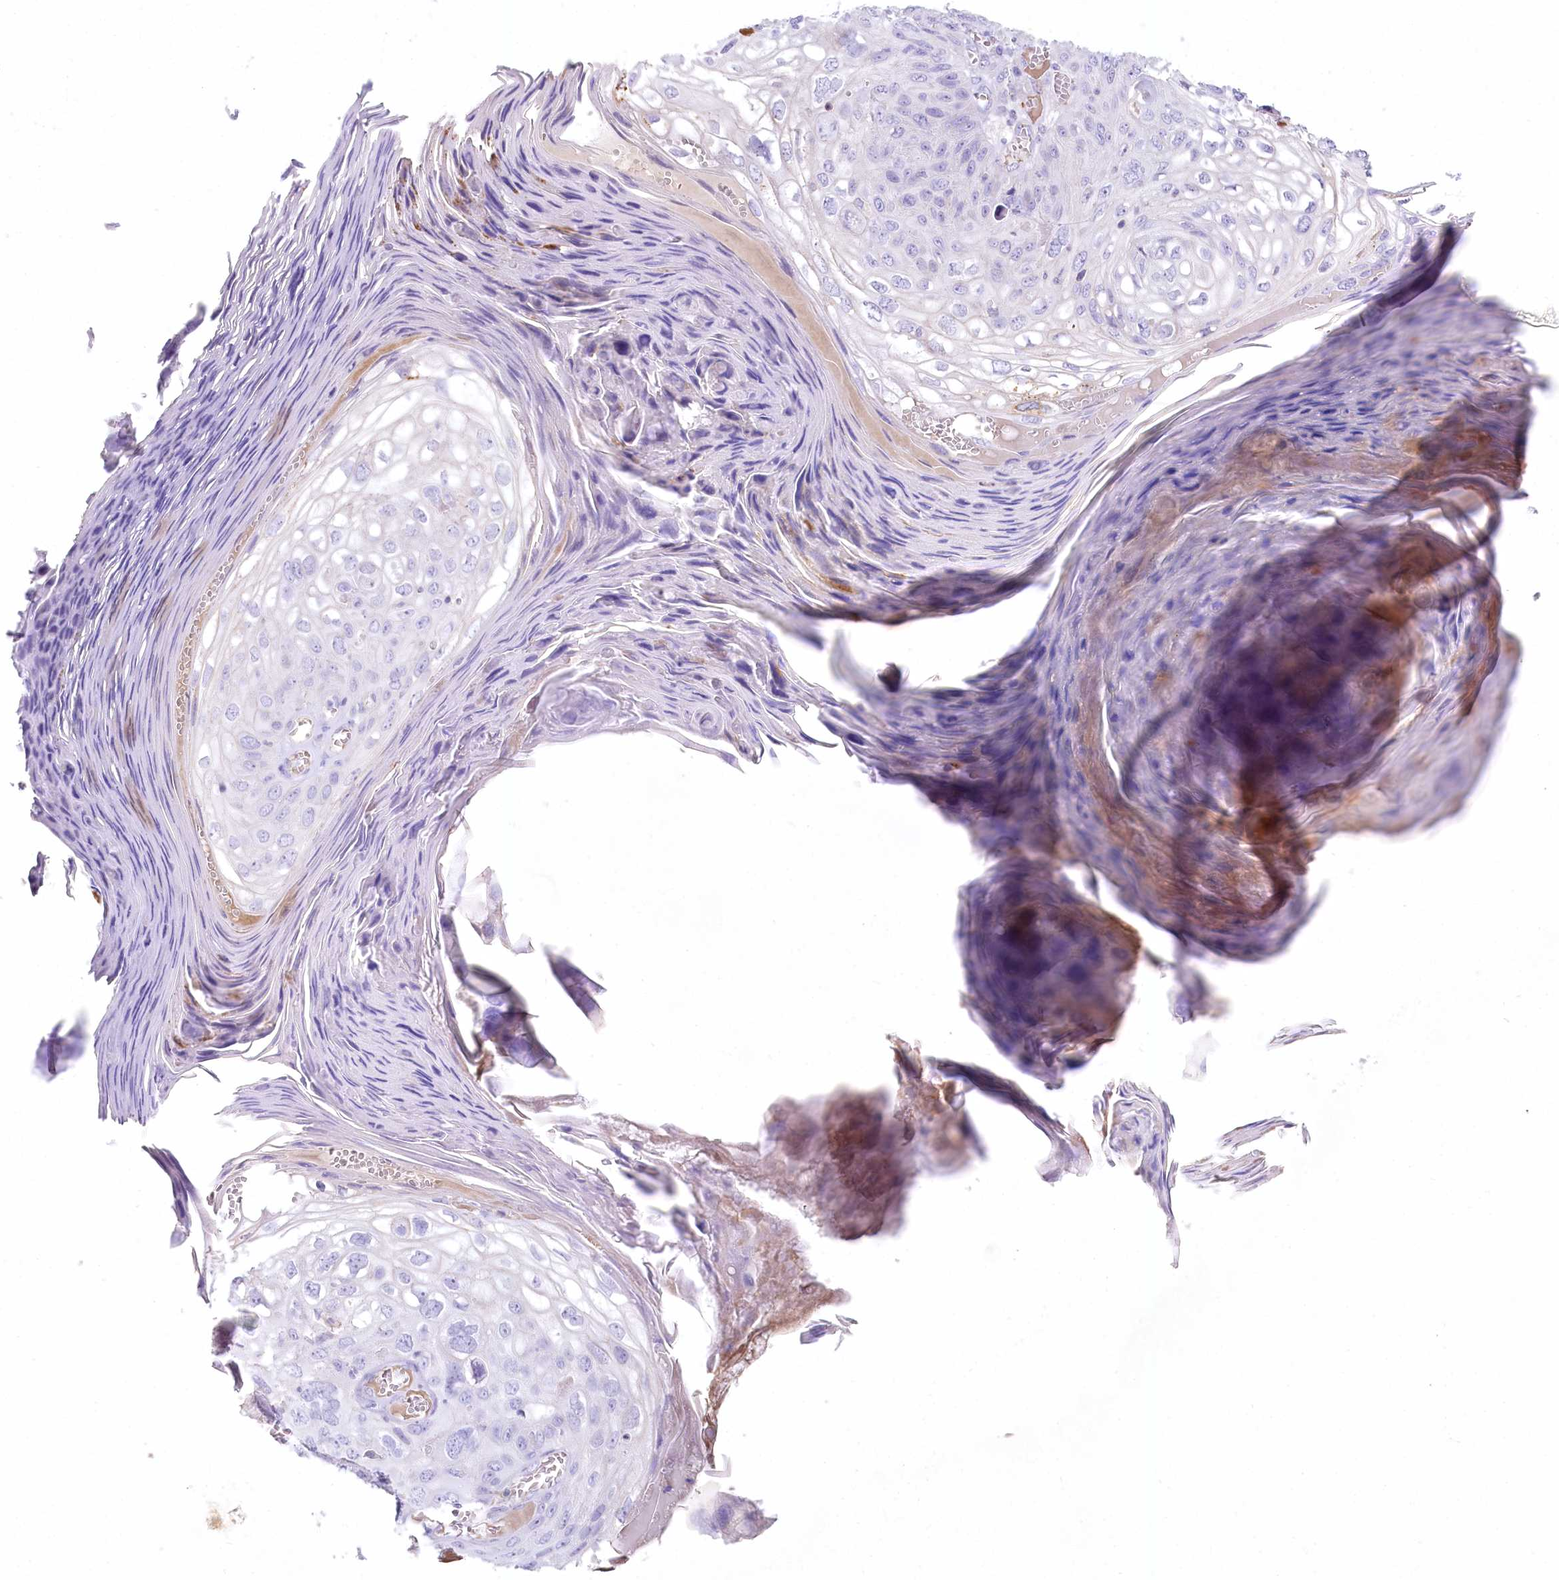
{"staining": {"intensity": "negative", "quantity": "none", "location": "none"}, "tissue": "skin cancer", "cell_type": "Tumor cells", "image_type": "cancer", "snomed": [{"axis": "morphology", "description": "Squamous cell carcinoma, NOS"}, {"axis": "topography", "description": "Skin"}], "caption": "Immunohistochemical staining of human squamous cell carcinoma (skin) reveals no significant expression in tumor cells.", "gene": "MYOZ1", "patient": {"sex": "female", "age": 90}}